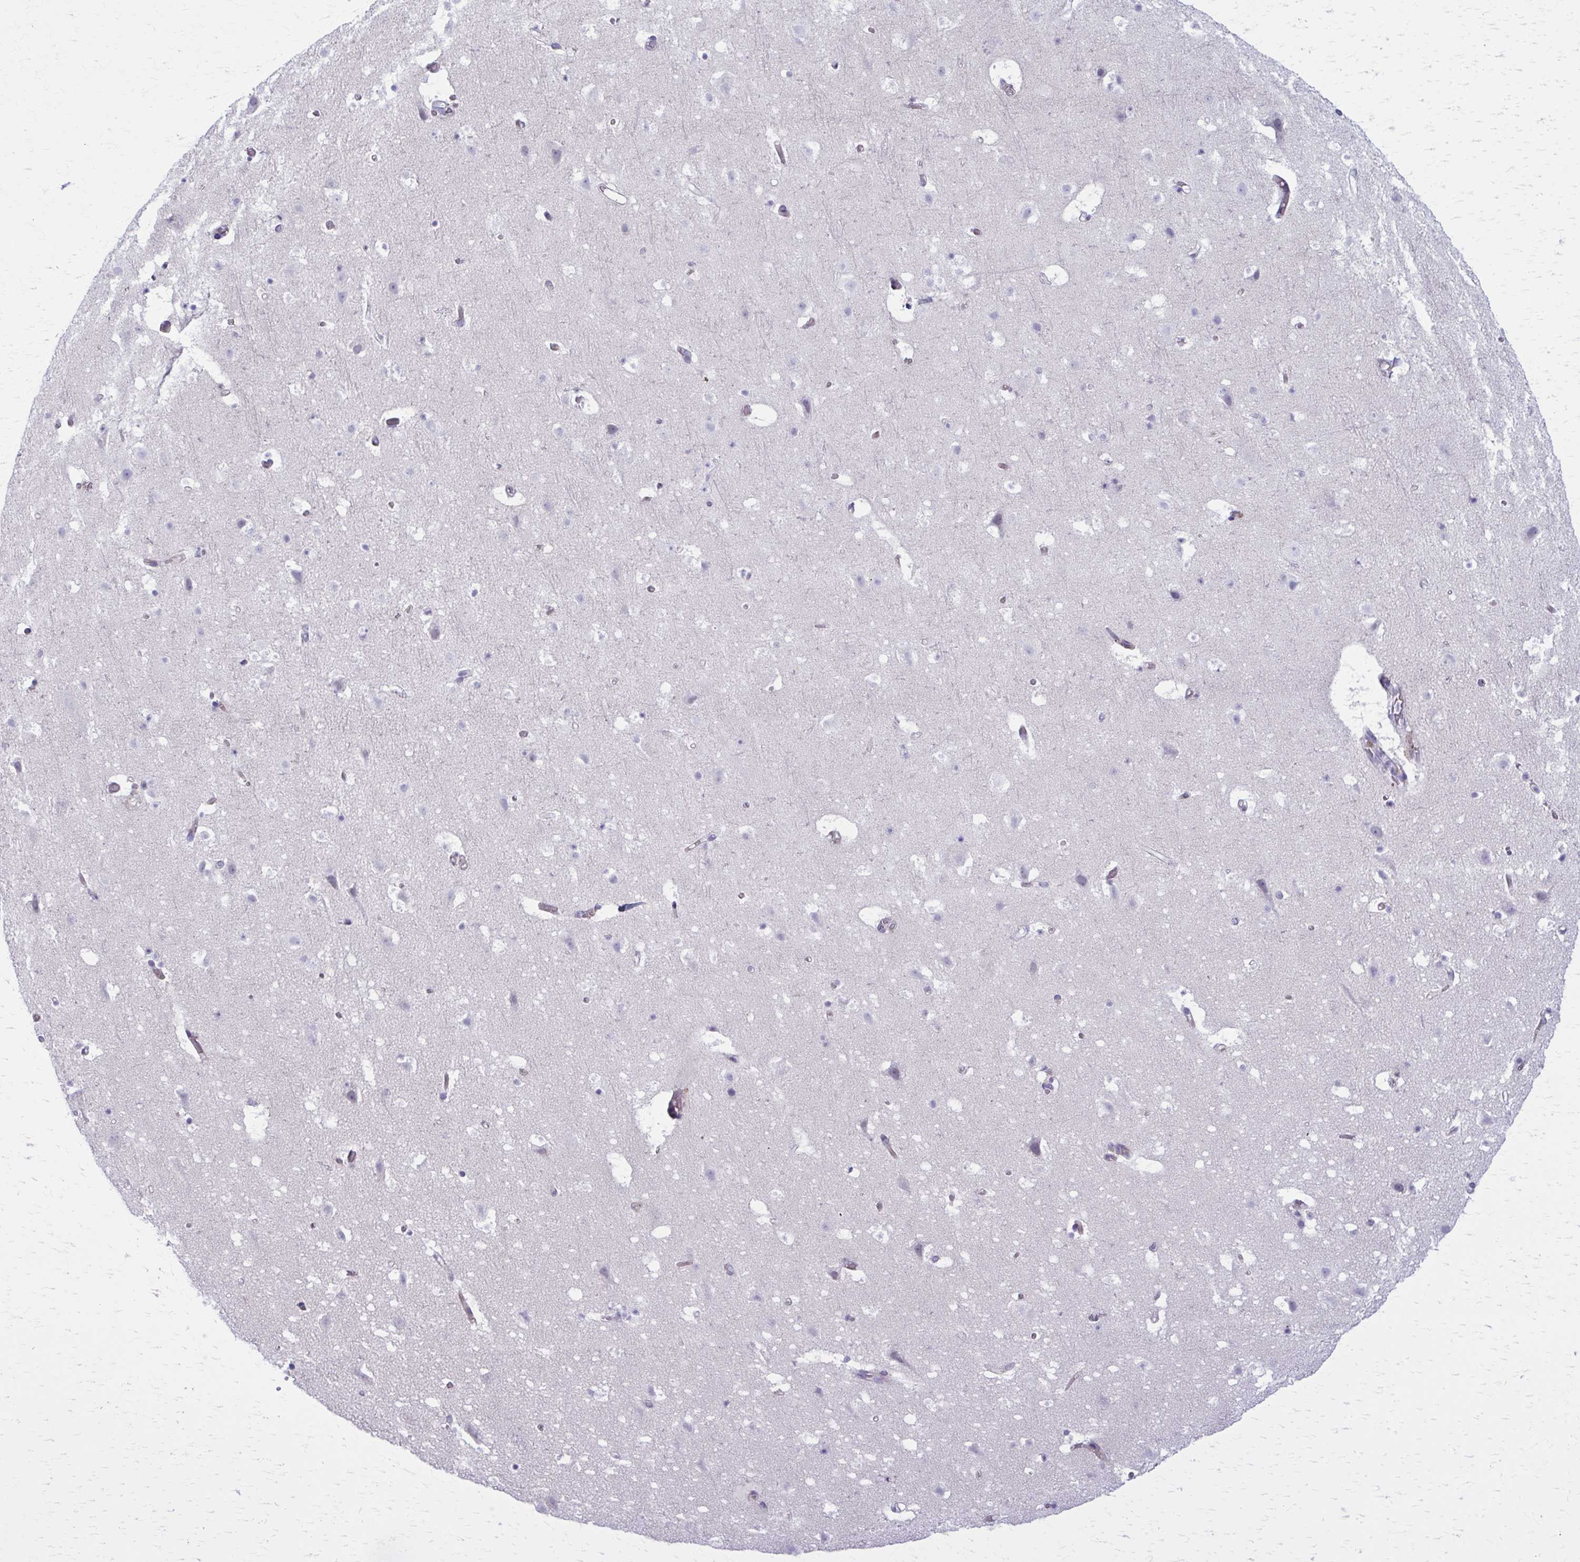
{"staining": {"intensity": "negative", "quantity": "none", "location": "none"}, "tissue": "cerebral cortex", "cell_type": "Endothelial cells", "image_type": "normal", "snomed": [{"axis": "morphology", "description": "Normal tissue, NOS"}, {"axis": "topography", "description": "Cerebral cortex"}], "caption": "Endothelial cells show no significant protein positivity in normal cerebral cortex.", "gene": "CD38", "patient": {"sex": "female", "age": 42}}